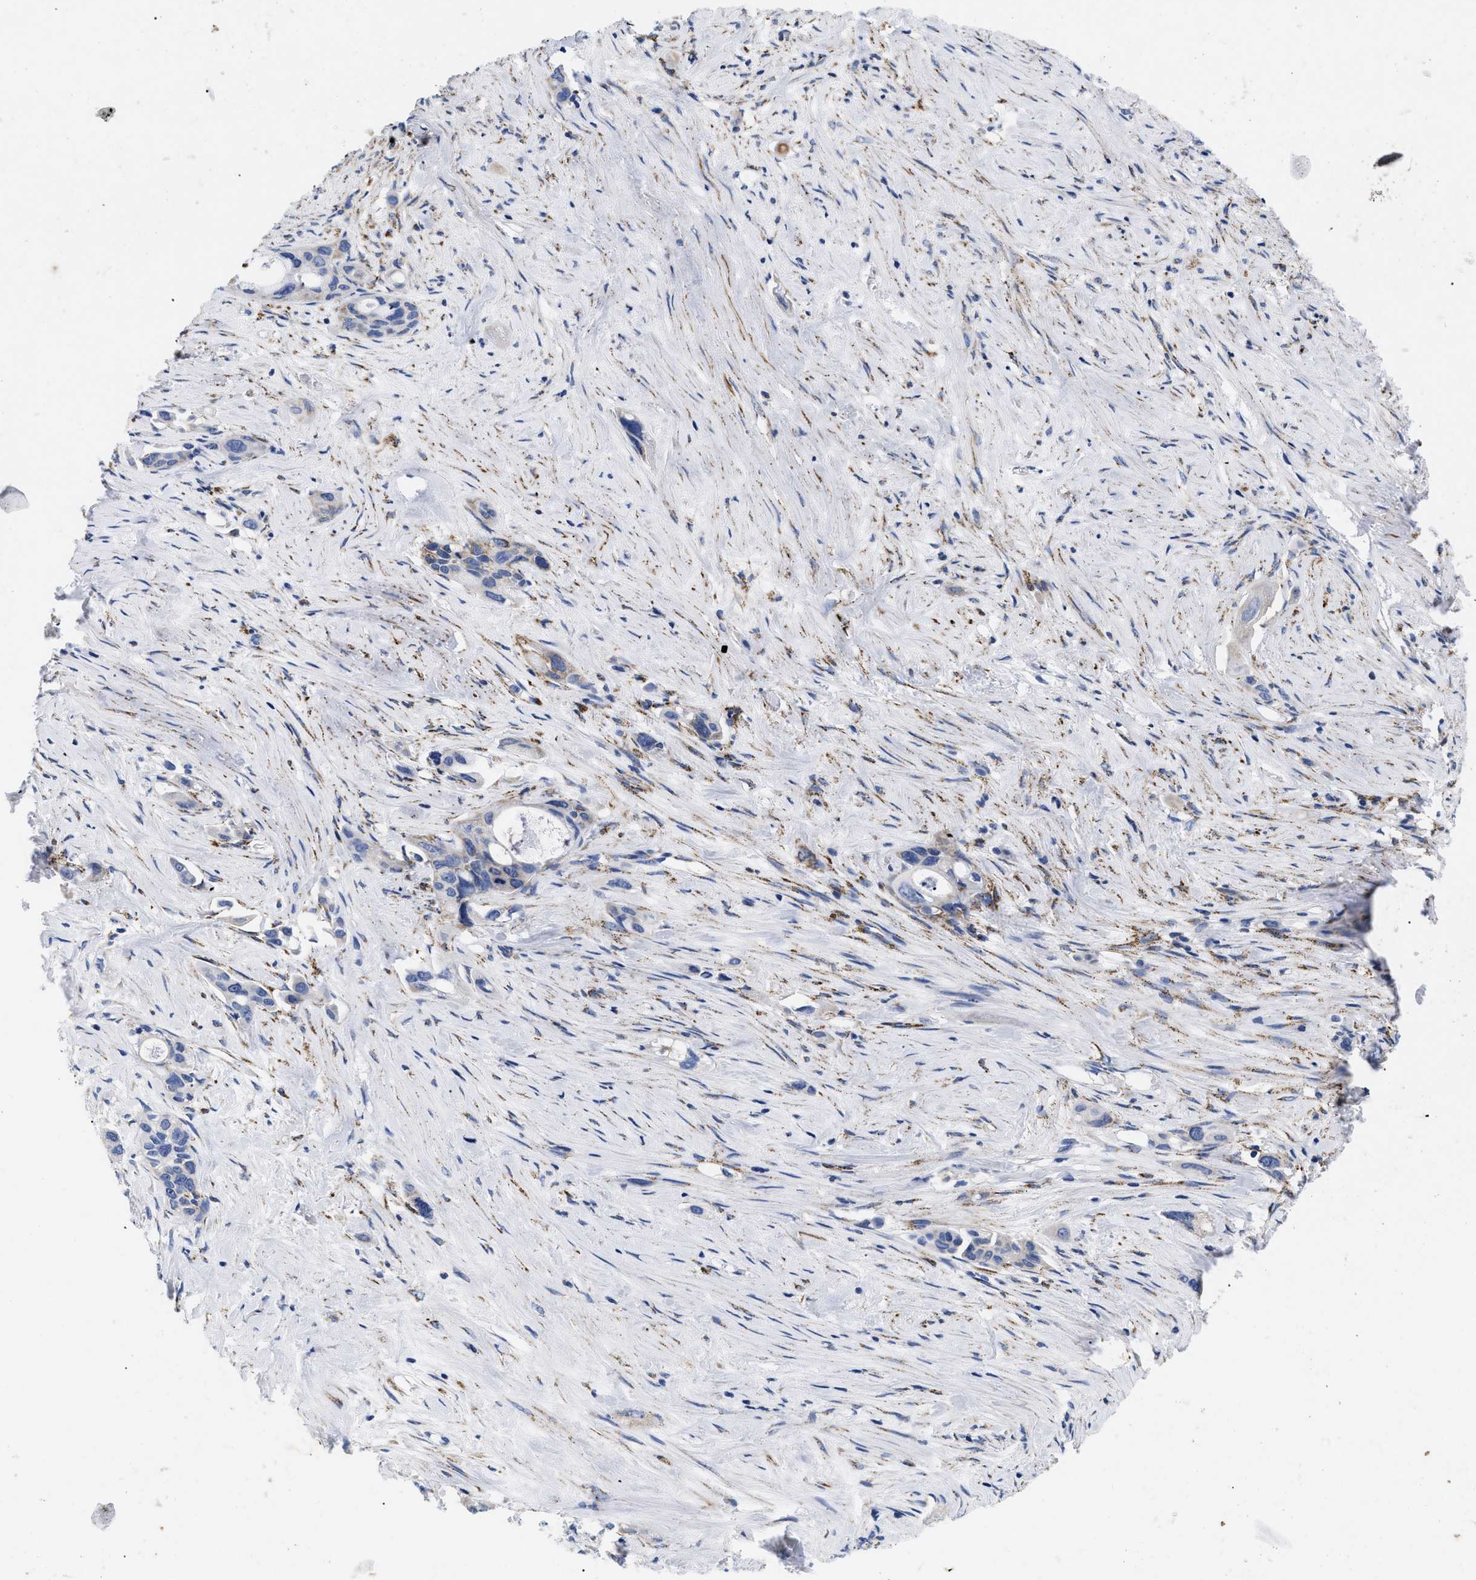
{"staining": {"intensity": "weak", "quantity": "<25%", "location": "cytoplasmic/membranous"}, "tissue": "pancreatic cancer", "cell_type": "Tumor cells", "image_type": "cancer", "snomed": [{"axis": "morphology", "description": "Adenocarcinoma, NOS"}, {"axis": "topography", "description": "Pancreas"}], "caption": "Human pancreatic adenocarcinoma stained for a protein using IHC exhibits no staining in tumor cells.", "gene": "GPR149", "patient": {"sex": "male", "age": 53}}